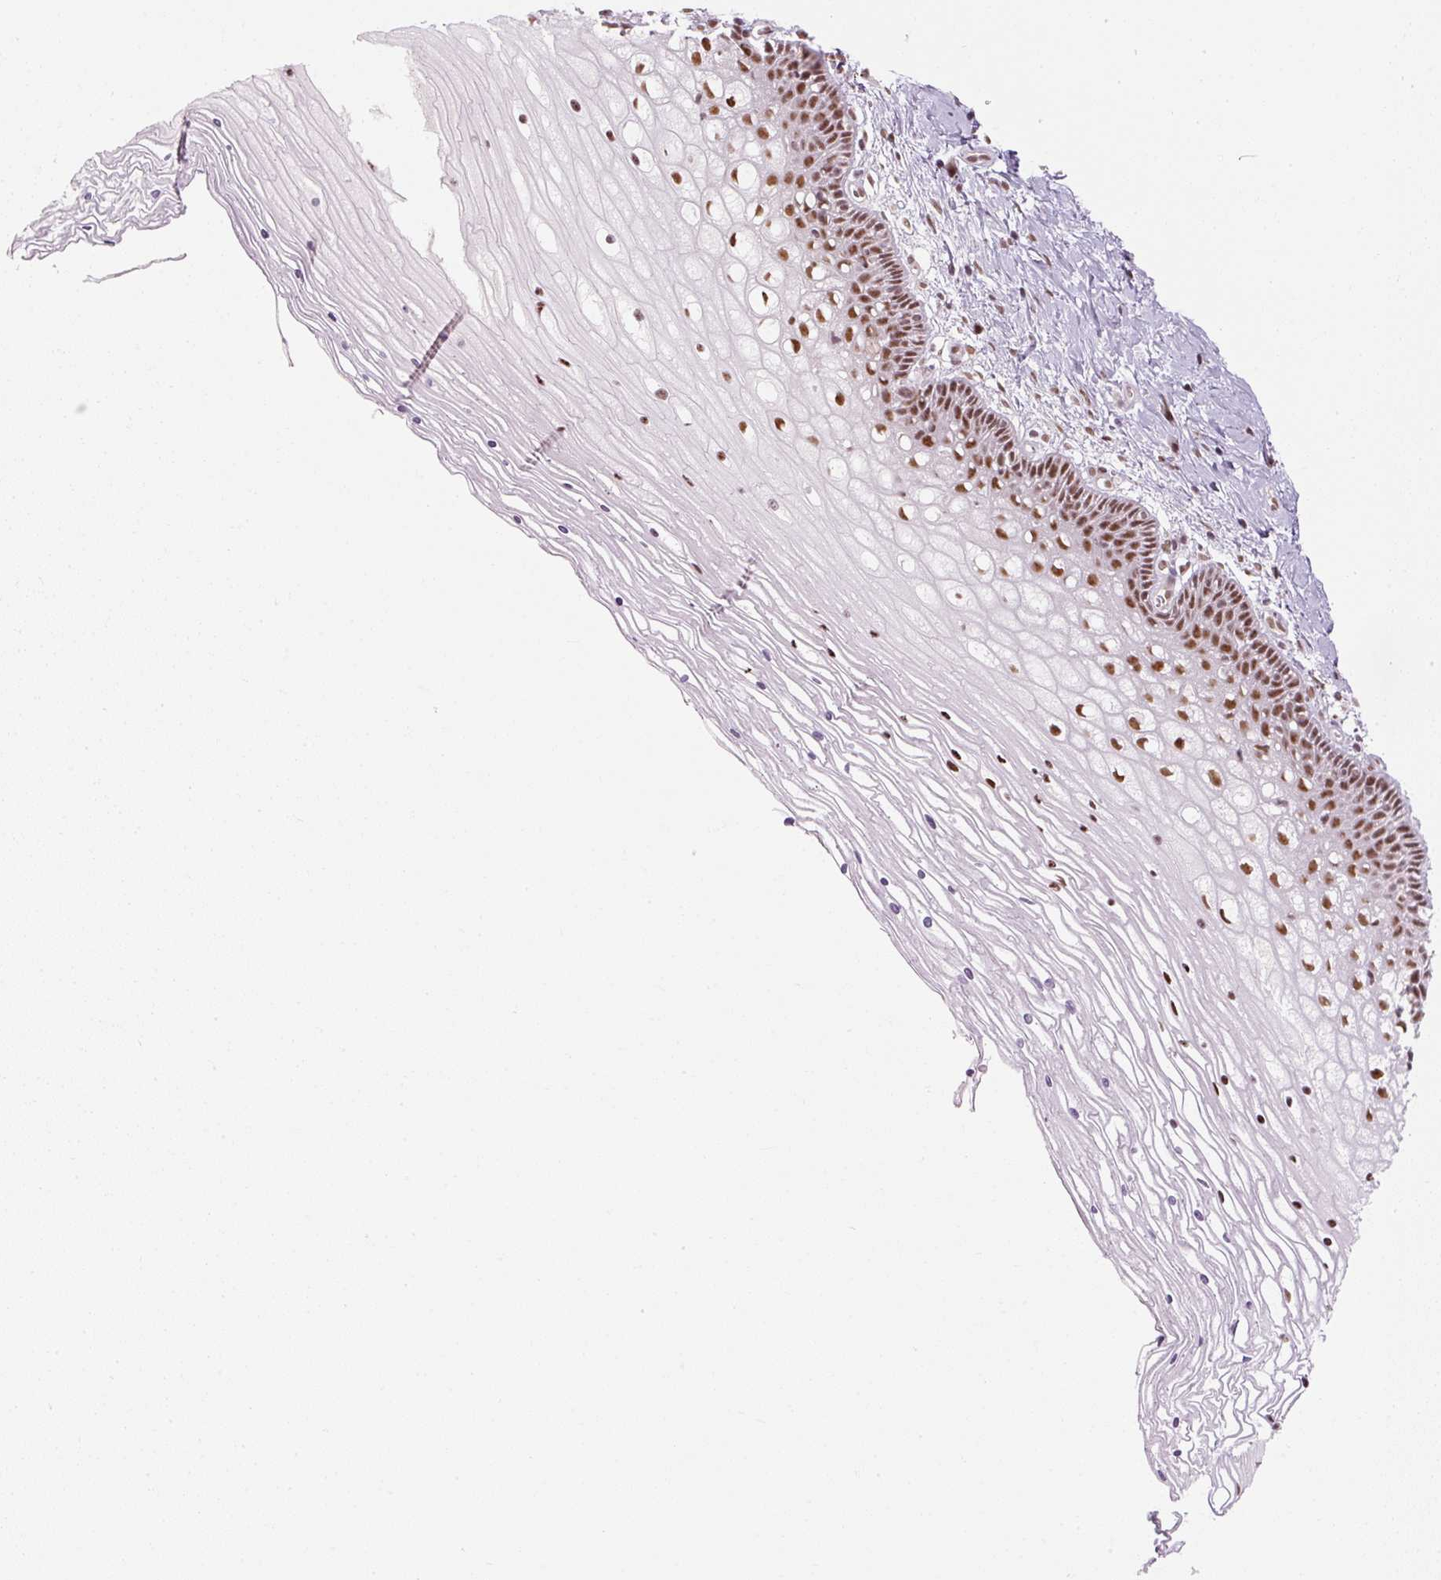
{"staining": {"intensity": "moderate", "quantity": ">75%", "location": "nuclear"}, "tissue": "cervix", "cell_type": "Squamous epithelial cells", "image_type": "normal", "snomed": [{"axis": "morphology", "description": "Normal tissue, NOS"}, {"axis": "topography", "description": "Cervix"}], "caption": "Brown immunohistochemical staining in unremarkable cervix exhibits moderate nuclear expression in about >75% of squamous epithelial cells.", "gene": "U2AF2", "patient": {"sex": "female", "age": 36}}